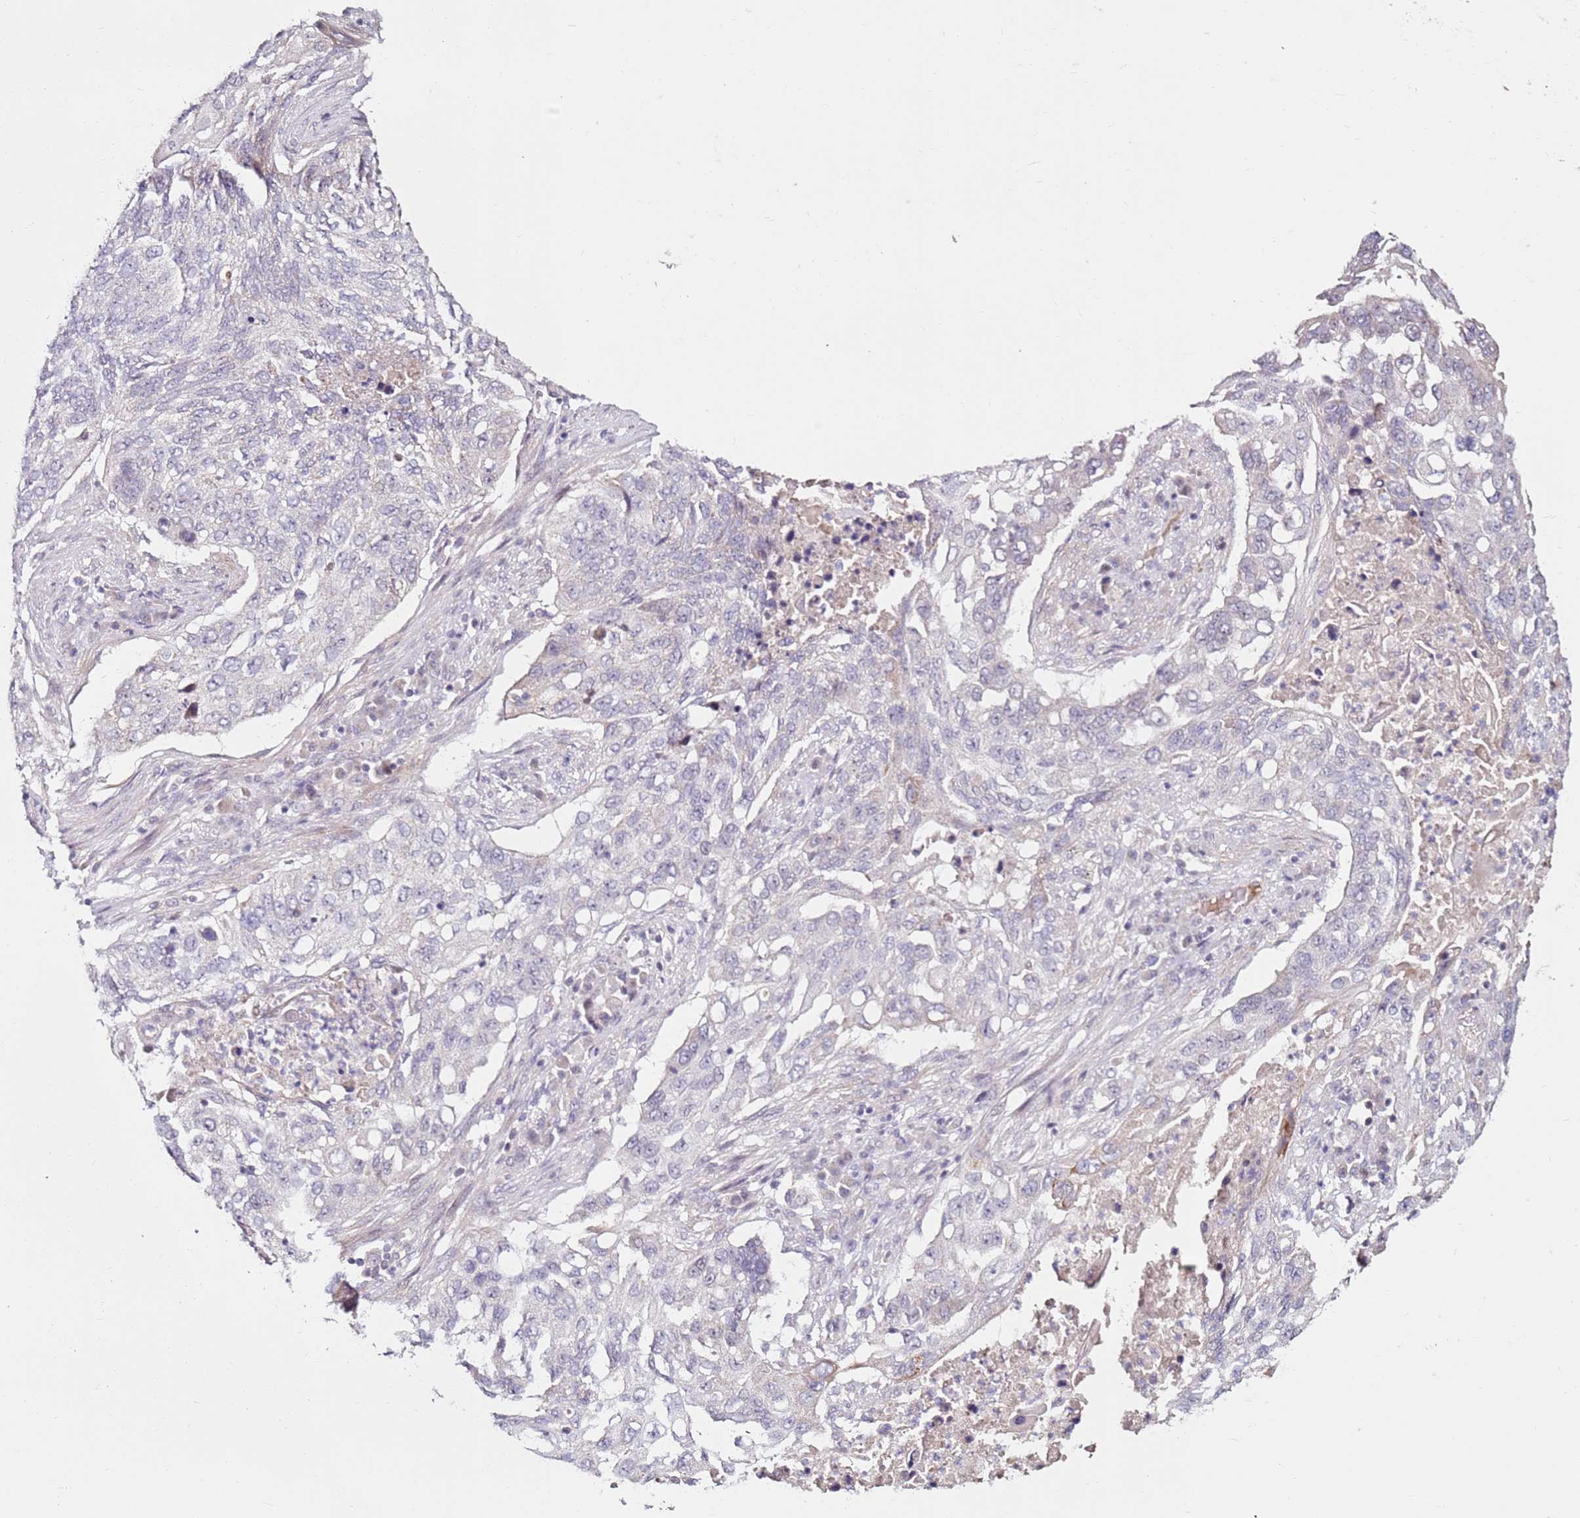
{"staining": {"intensity": "negative", "quantity": "none", "location": "none"}, "tissue": "lung cancer", "cell_type": "Tumor cells", "image_type": "cancer", "snomed": [{"axis": "morphology", "description": "Squamous cell carcinoma, NOS"}, {"axis": "topography", "description": "Lung"}], "caption": "A high-resolution photomicrograph shows immunohistochemistry staining of lung cancer, which demonstrates no significant expression in tumor cells.", "gene": "RARS2", "patient": {"sex": "female", "age": 63}}